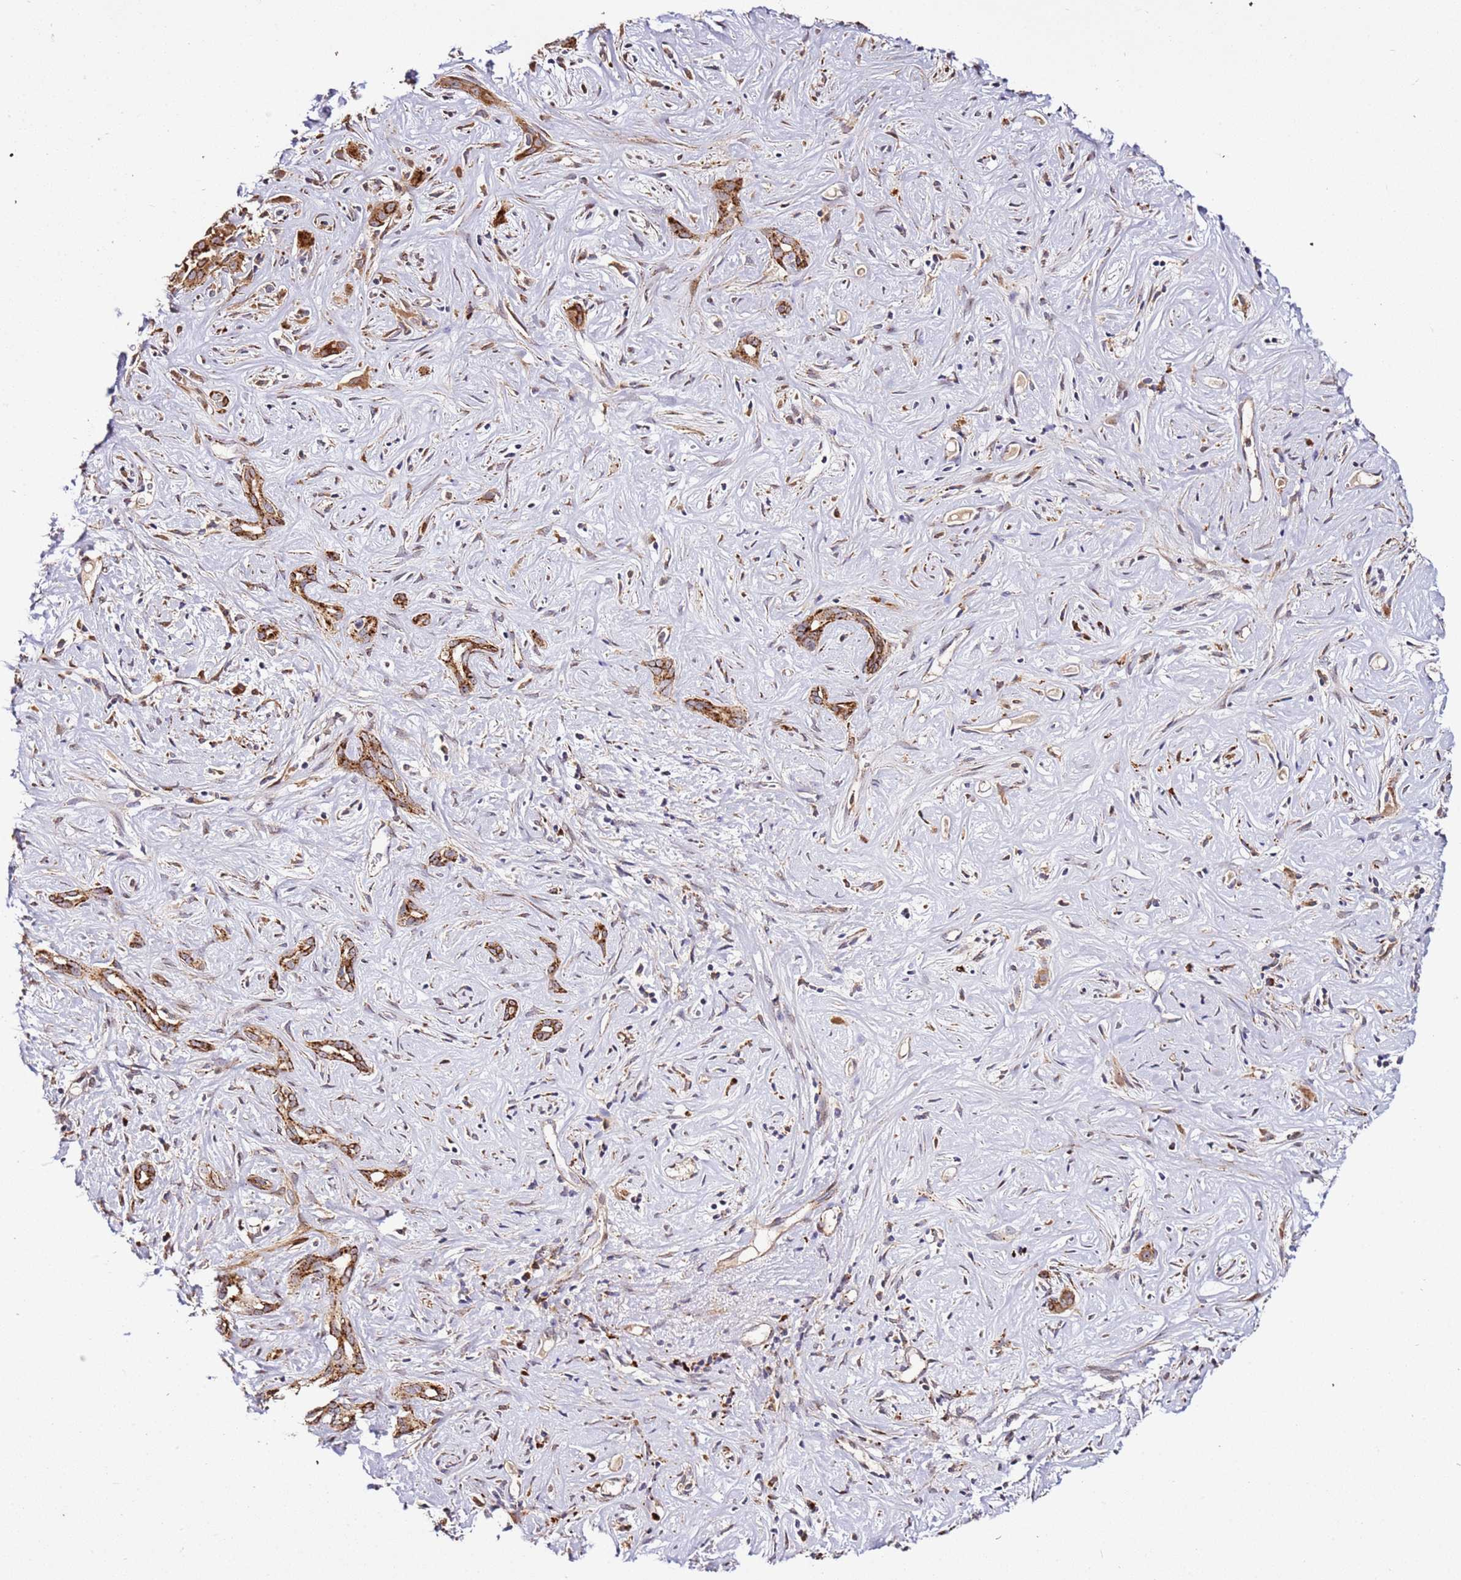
{"staining": {"intensity": "moderate", "quantity": ">75%", "location": "cytoplasmic/membranous"}, "tissue": "liver cancer", "cell_type": "Tumor cells", "image_type": "cancer", "snomed": [{"axis": "morphology", "description": "Cholangiocarcinoma"}, {"axis": "topography", "description": "Liver"}], "caption": "IHC of cholangiocarcinoma (liver) exhibits medium levels of moderate cytoplasmic/membranous staining in about >75% of tumor cells.", "gene": "PVRIG", "patient": {"sex": "male", "age": 67}}